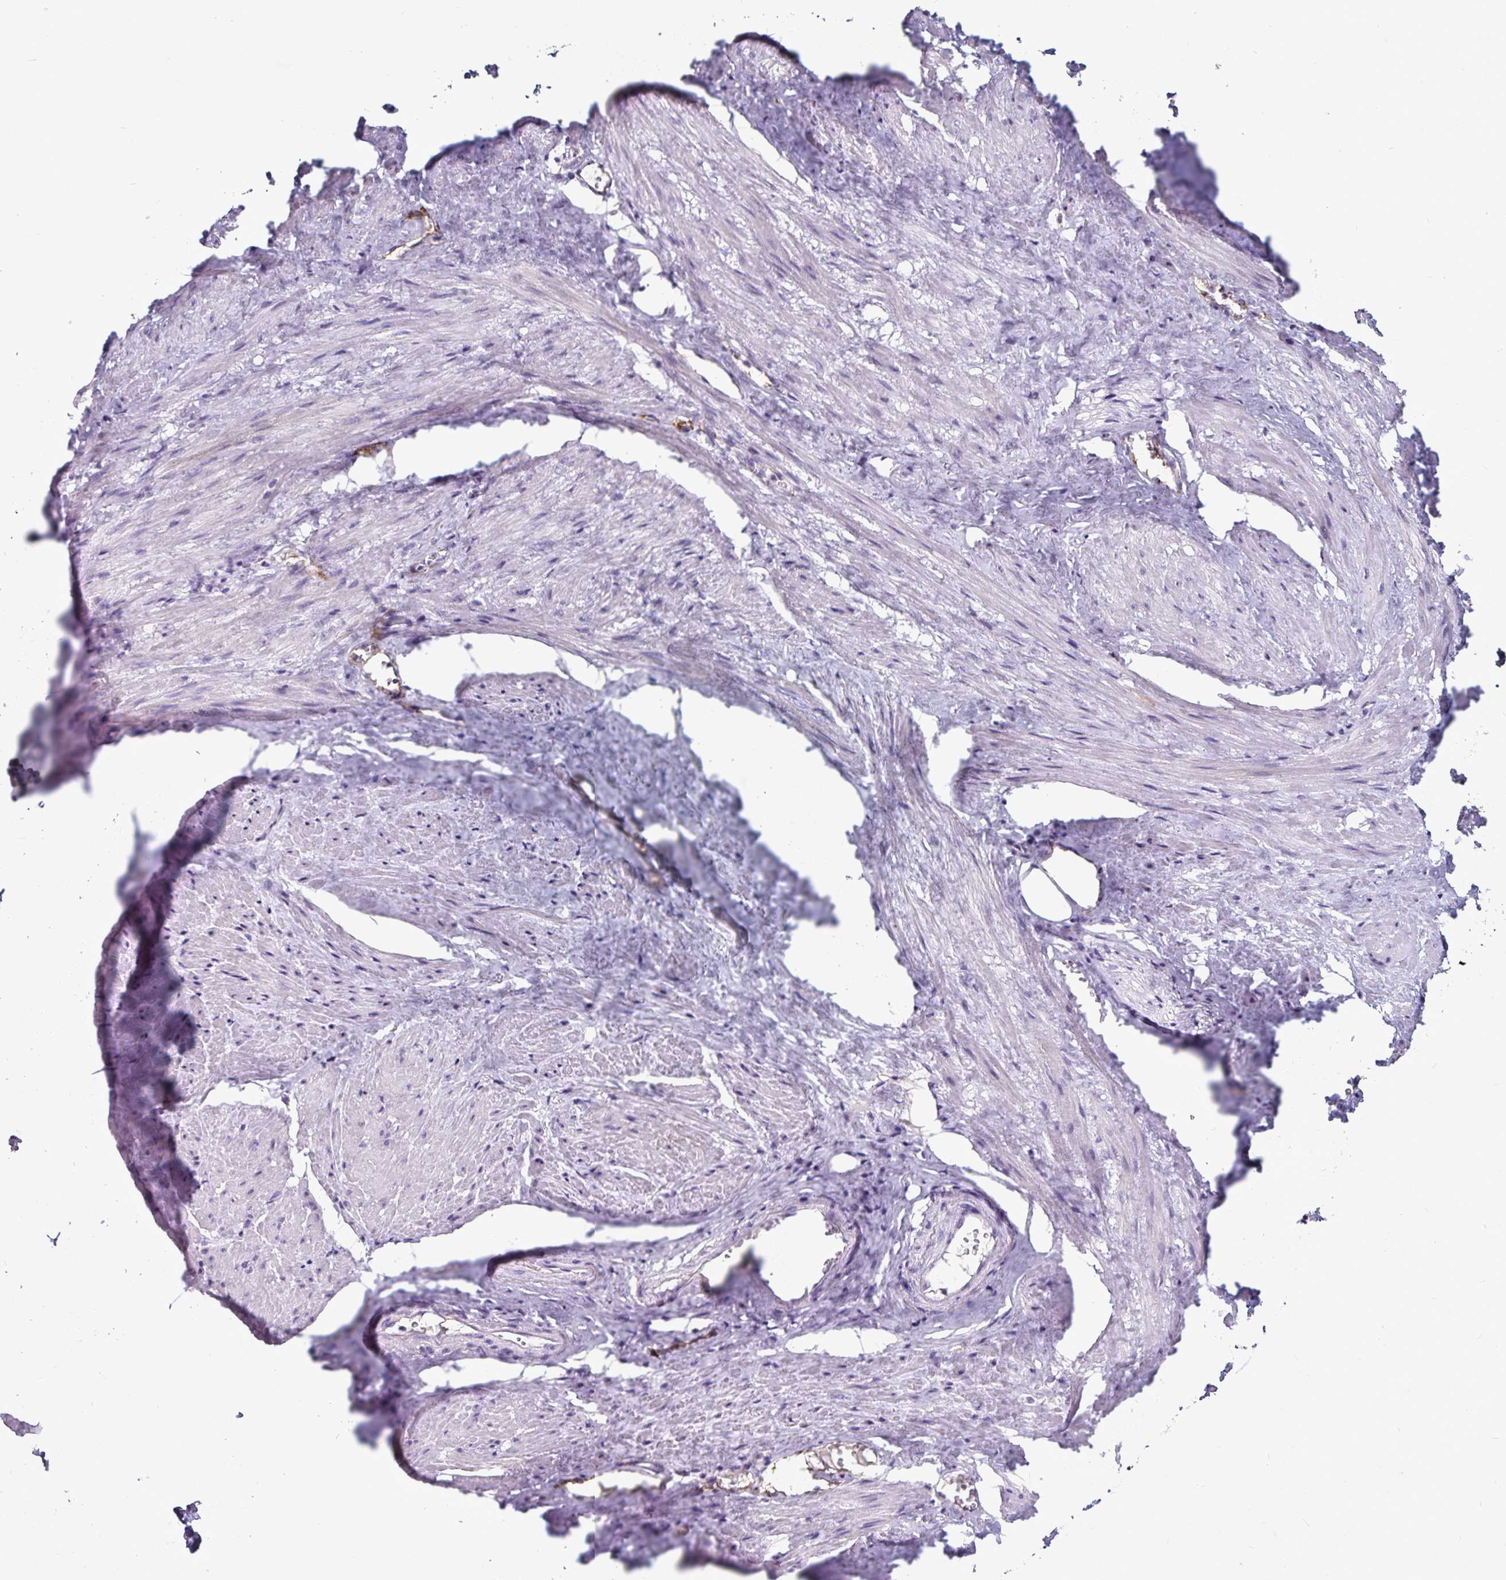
{"staining": {"intensity": "negative", "quantity": "none", "location": "none"}, "tissue": "adipose tissue", "cell_type": "Adipocytes", "image_type": "normal", "snomed": [{"axis": "morphology", "description": "Normal tissue, NOS"}, {"axis": "topography", "description": "Prostate"}, {"axis": "topography", "description": "Peripheral nerve tissue"}], "caption": "Normal adipose tissue was stained to show a protein in brown. There is no significant expression in adipocytes.", "gene": "TSPAN7", "patient": {"sex": "male", "age": 55}}